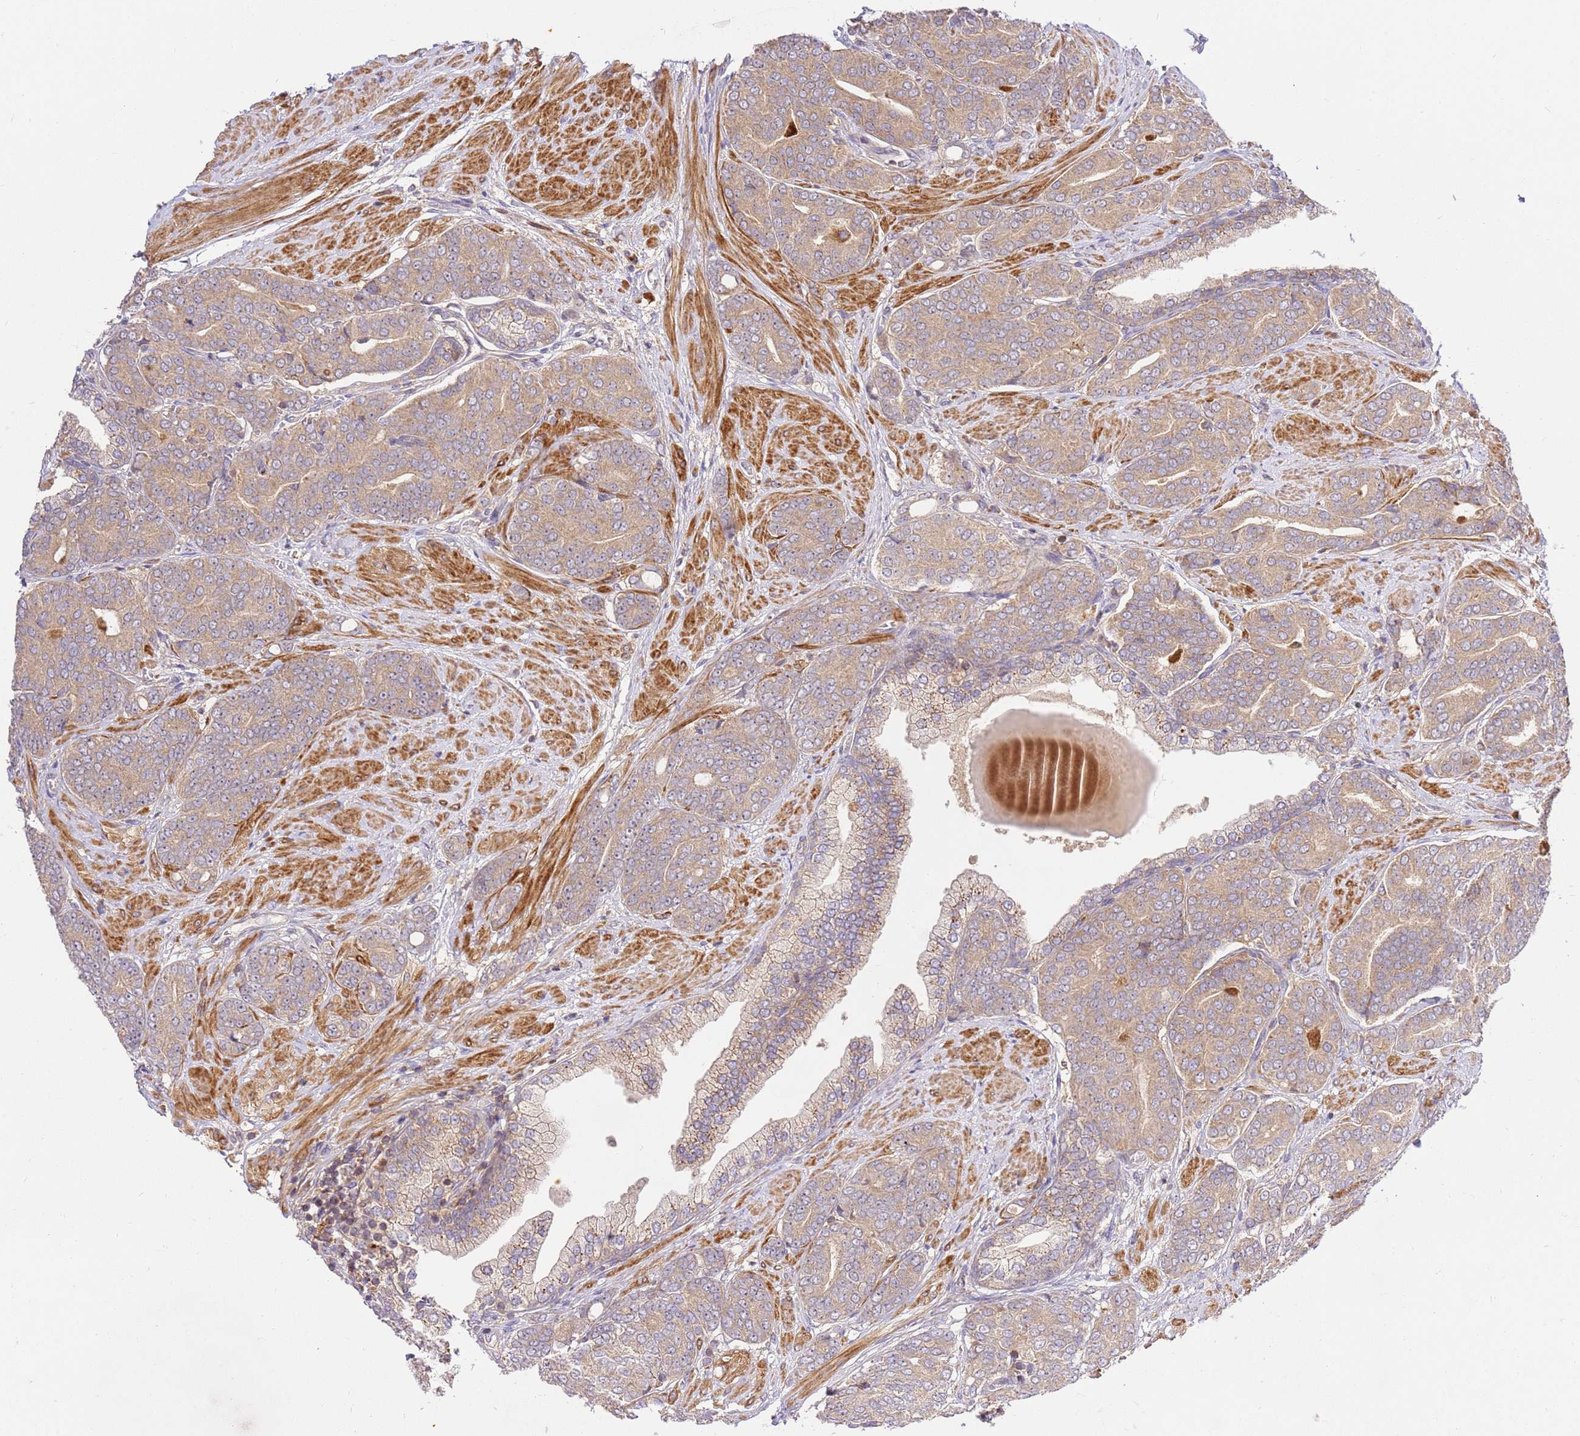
{"staining": {"intensity": "weak", "quantity": "25%-75%", "location": "cytoplasmic/membranous"}, "tissue": "prostate cancer", "cell_type": "Tumor cells", "image_type": "cancer", "snomed": [{"axis": "morphology", "description": "Adenocarcinoma, High grade"}, {"axis": "topography", "description": "Prostate"}], "caption": "Immunohistochemical staining of prostate cancer (high-grade adenocarcinoma) exhibits weak cytoplasmic/membranous protein expression in approximately 25%-75% of tumor cells. The protein of interest is stained brown, and the nuclei are stained in blue (DAB IHC with brightfield microscopy, high magnification).", "gene": "GAREM1", "patient": {"sex": "male", "age": 67}}